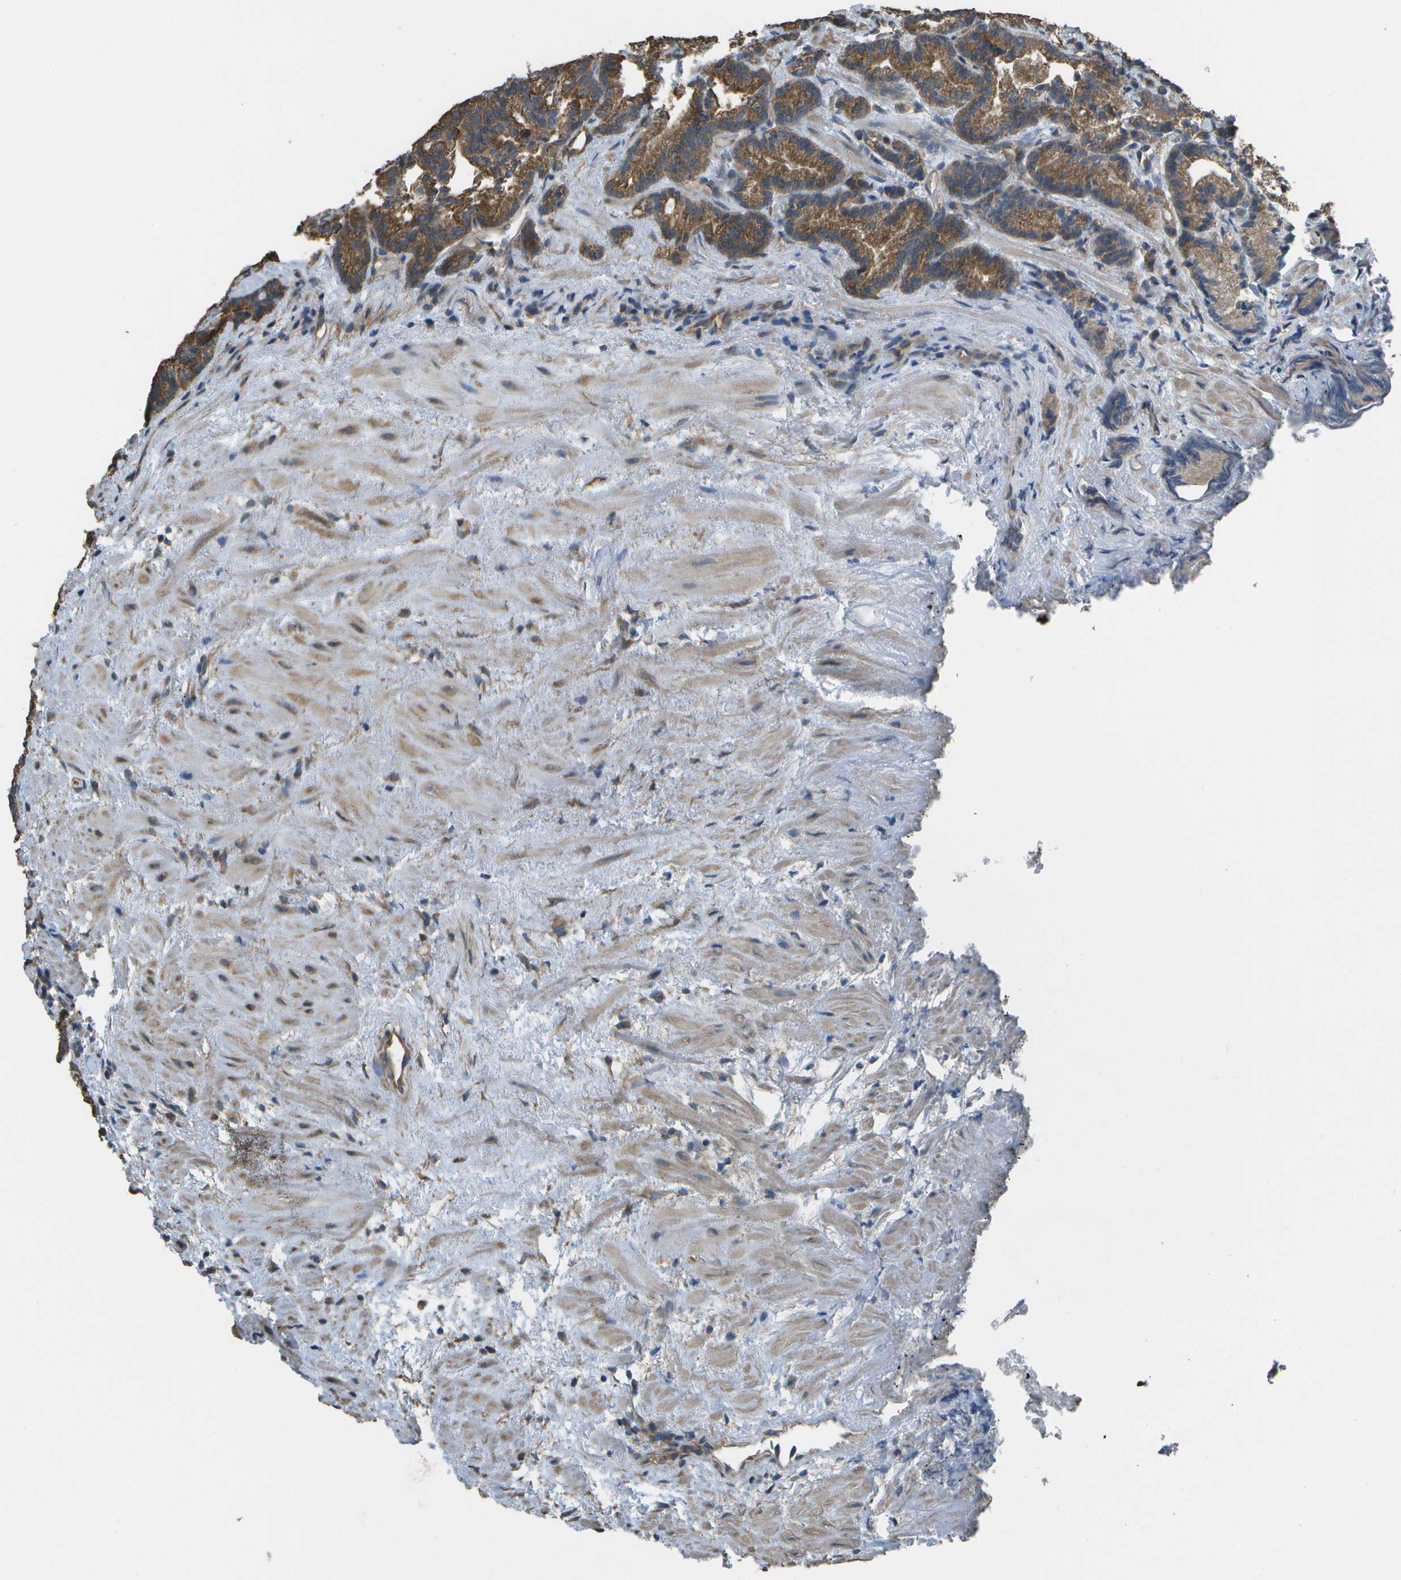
{"staining": {"intensity": "strong", "quantity": ">75%", "location": "cytoplasmic/membranous"}, "tissue": "prostate cancer", "cell_type": "Tumor cells", "image_type": "cancer", "snomed": [{"axis": "morphology", "description": "Adenocarcinoma, Low grade"}, {"axis": "topography", "description": "Prostate"}], "caption": "Protein staining of prostate adenocarcinoma (low-grade) tissue reveals strong cytoplasmic/membranous positivity in about >75% of tumor cells.", "gene": "CLNS1A", "patient": {"sex": "male", "age": 89}}